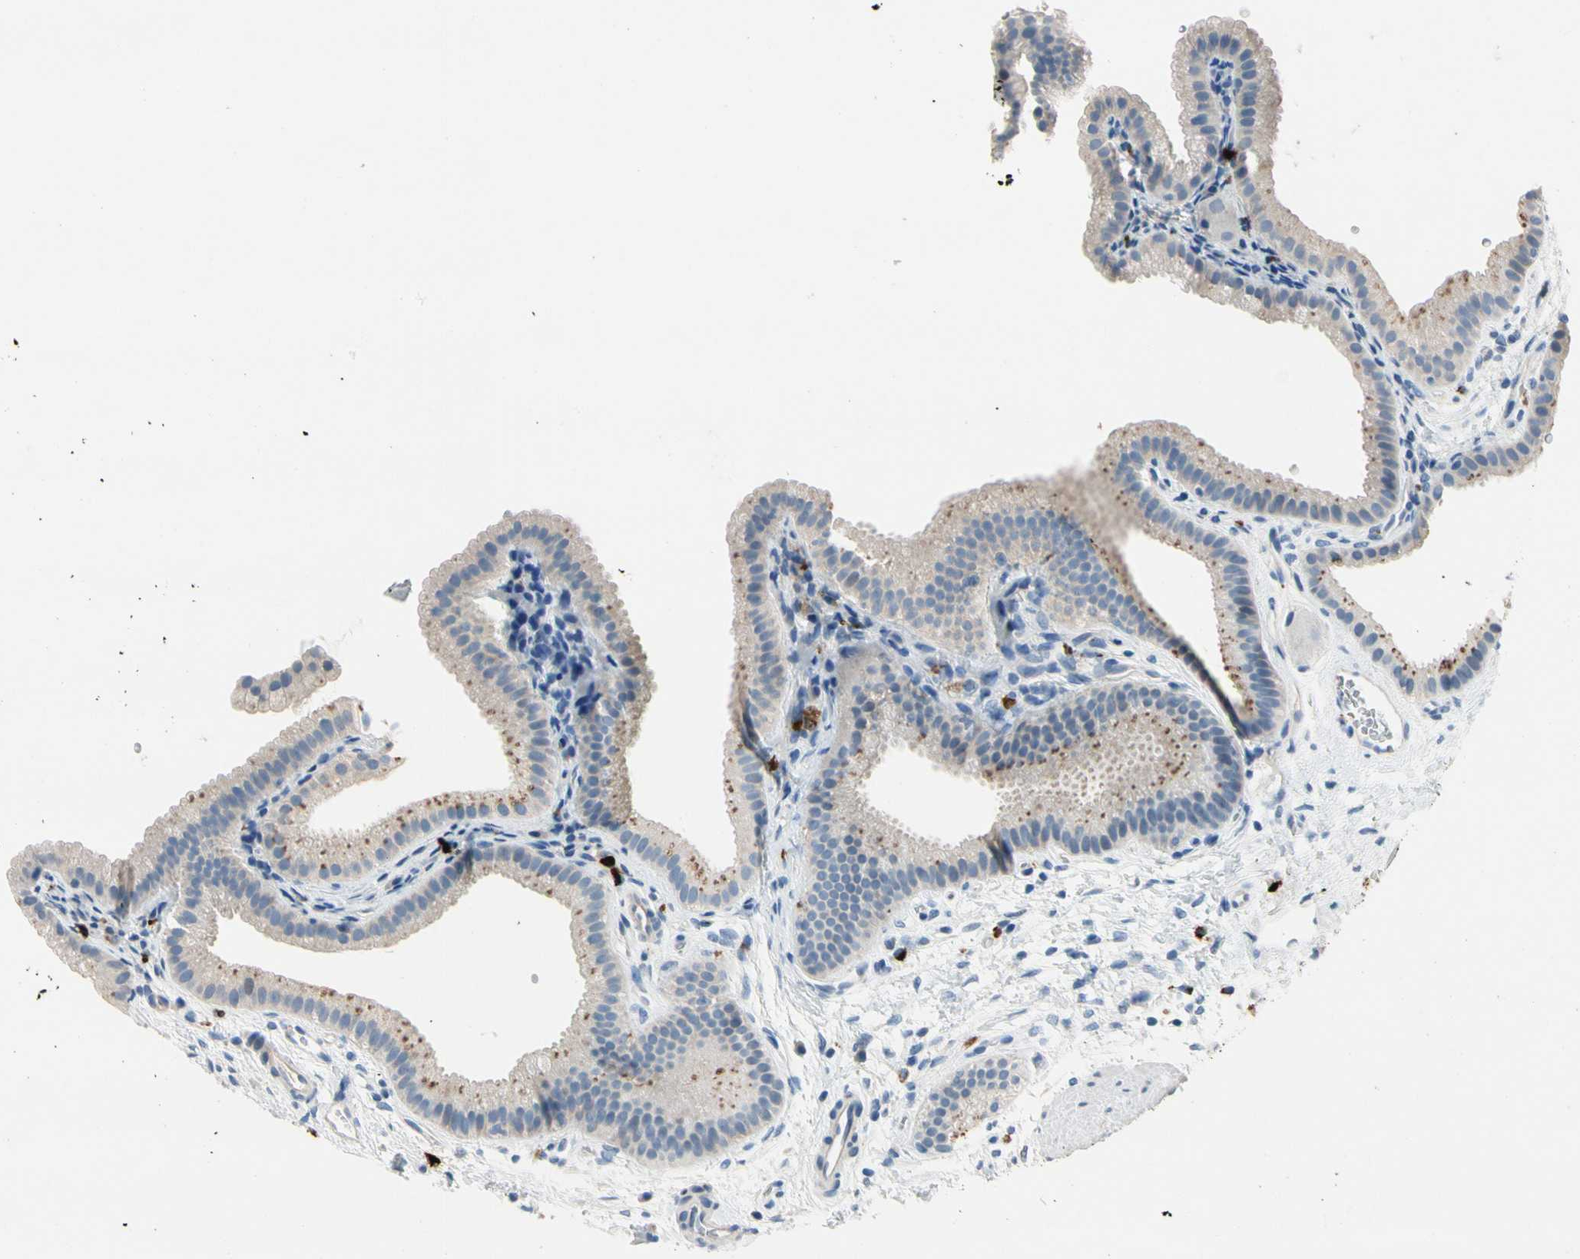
{"staining": {"intensity": "moderate", "quantity": "25%-75%", "location": "cytoplasmic/membranous"}, "tissue": "gallbladder", "cell_type": "Glandular cells", "image_type": "normal", "snomed": [{"axis": "morphology", "description": "Normal tissue, NOS"}, {"axis": "topography", "description": "Gallbladder"}], "caption": "Protein expression analysis of unremarkable gallbladder displays moderate cytoplasmic/membranous staining in approximately 25%-75% of glandular cells.", "gene": "CPA3", "patient": {"sex": "female", "age": 64}}